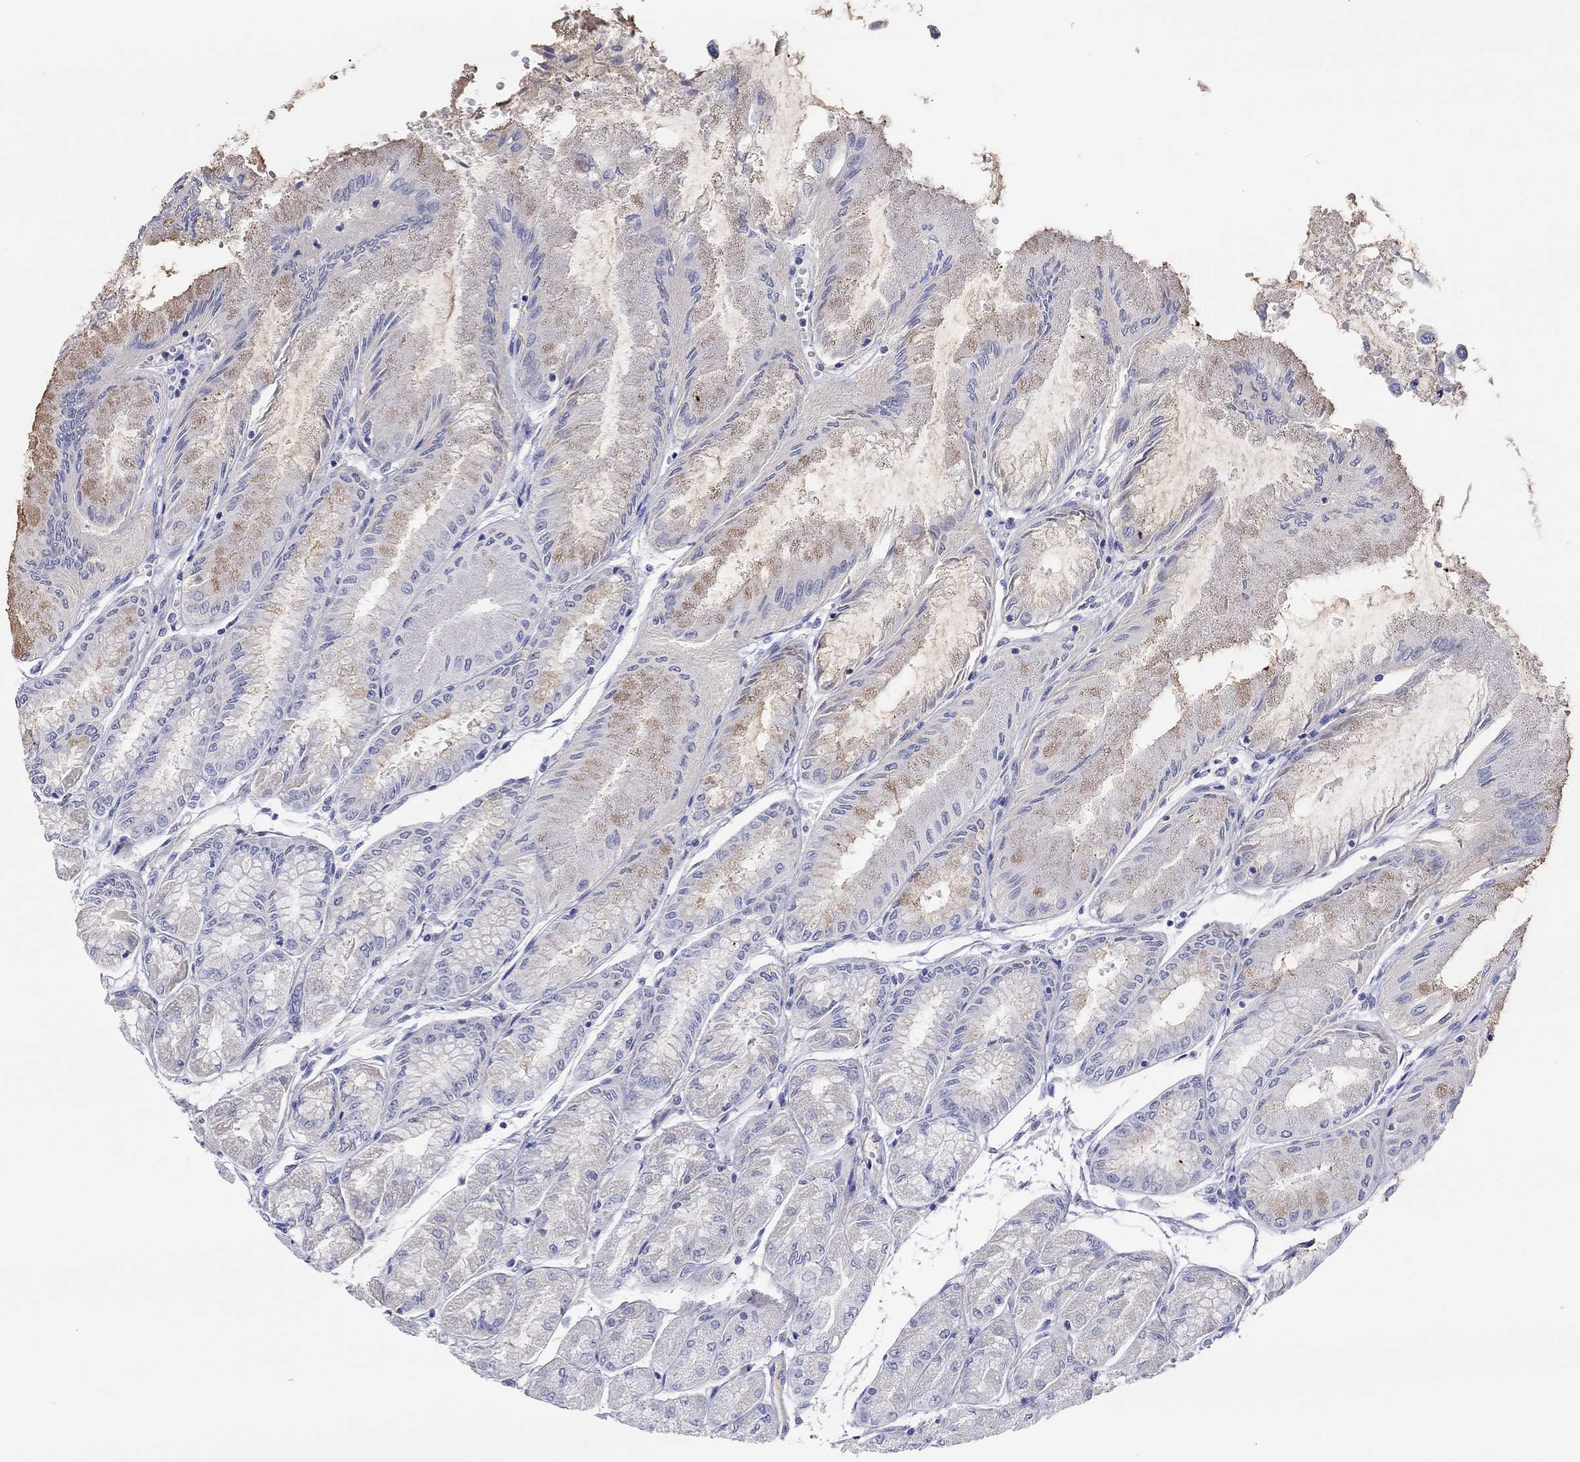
{"staining": {"intensity": "weak", "quantity": "25%-75%", "location": "cytoplasmic/membranous"}, "tissue": "stomach", "cell_type": "Glandular cells", "image_type": "normal", "snomed": [{"axis": "morphology", "description": "Normal tissue, NOS"}, {"axis": "topography", "description": "Stomach, upper"}], "caption": "The micrograph exhibits immunohistochemical staining of normal stomach. There is weak cytoplasmic/membranous positivity is appreciated in about 25%-75% of glandular cells.", "gene": "ST7L", "patient": {"sex": "male", "age": 60}}